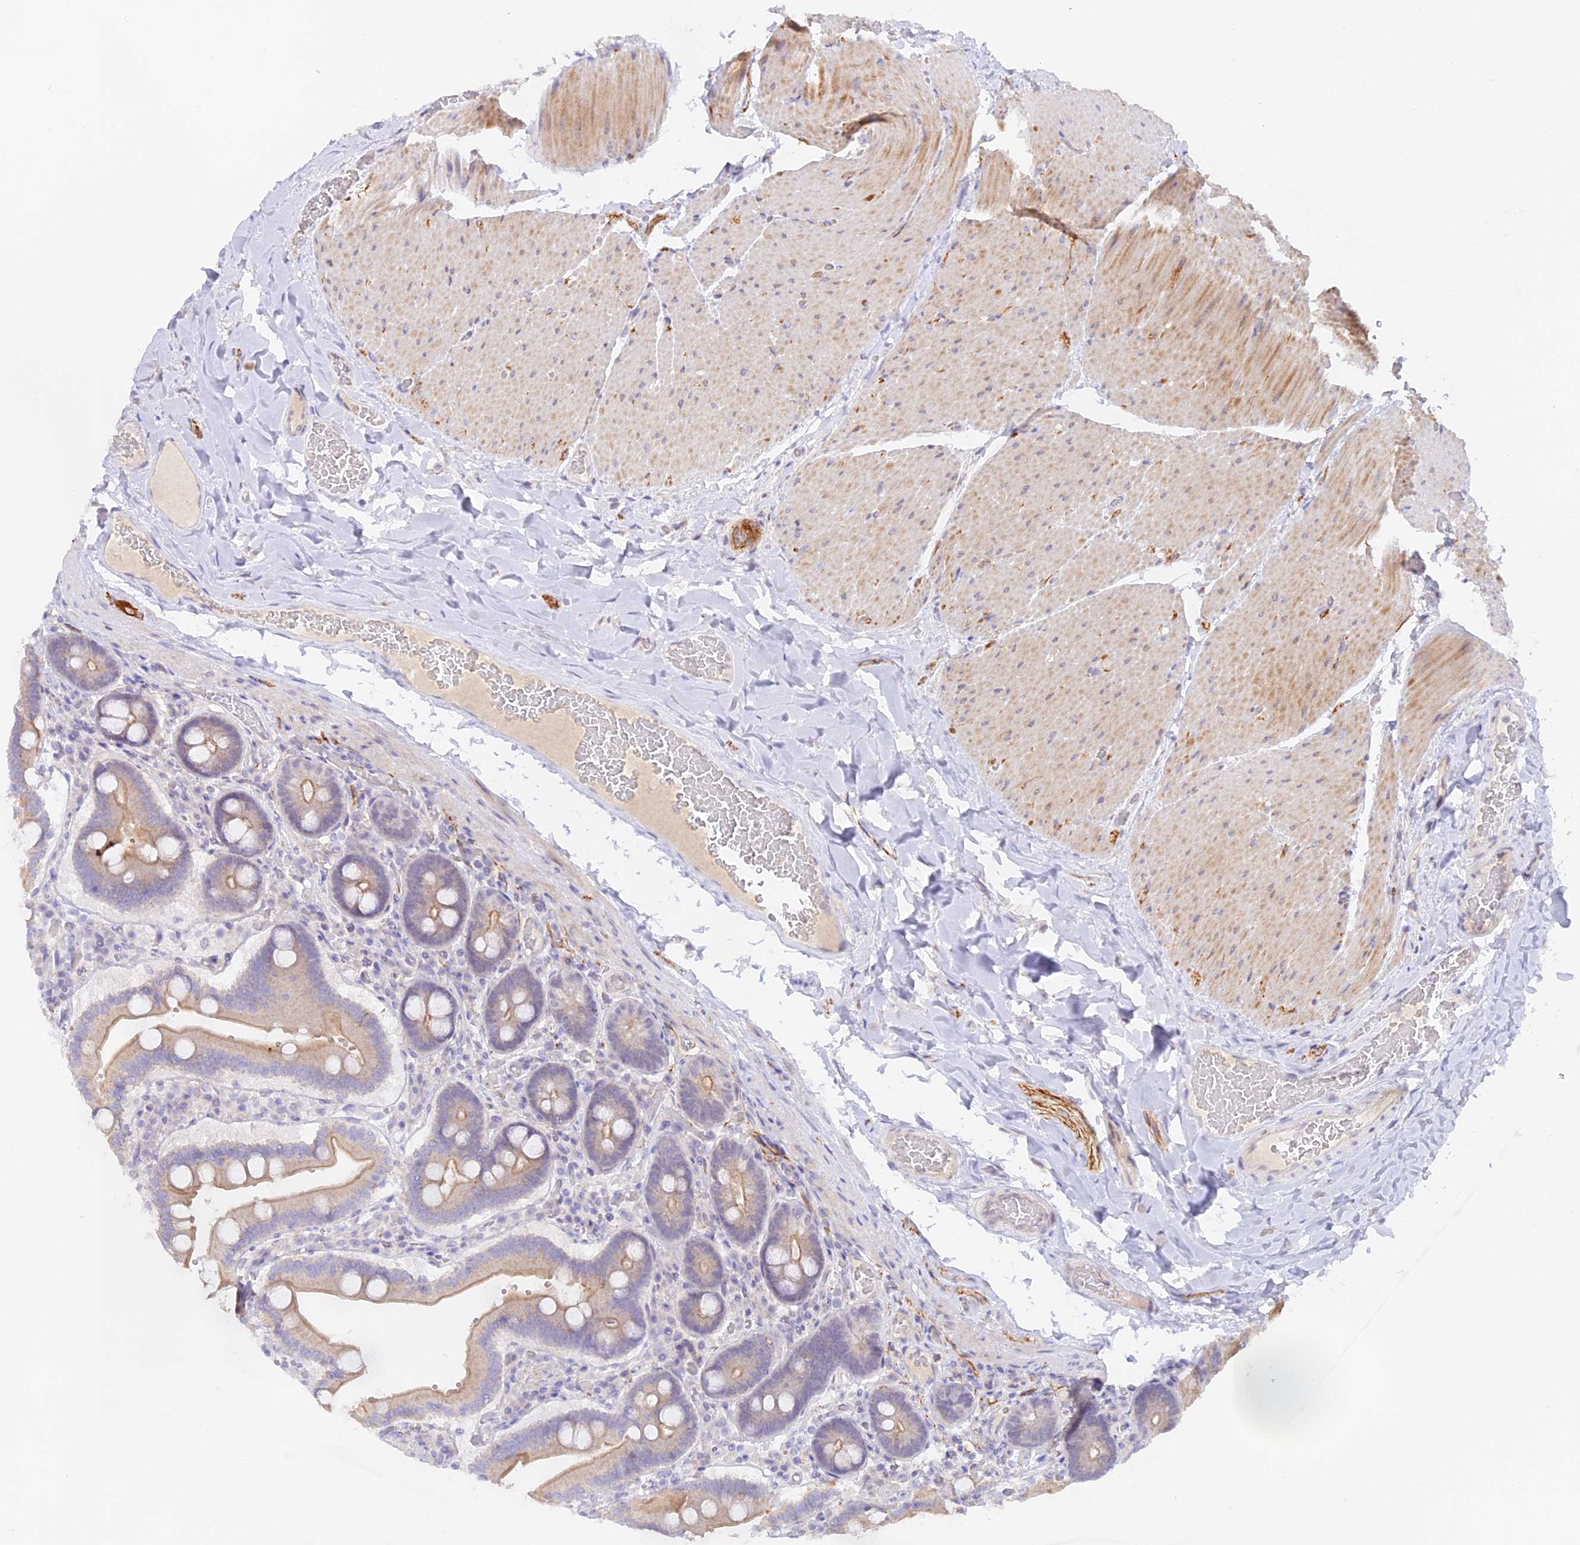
{"staining": {"intensity": "weak", "quantity": ">75%", "location": "cytoplasmic/membranous"}, "tissue": "duodenum", "cell_type": "Glandular cells", "image_type": "normal", "snomed": [{"axis": "morphology", "description": "Normal tissue, NOS"}, {"axis": "topography", "description": "Duodenum"}], "caption": "Glandular cells reveal low levels of weak cytoplasmic/membranous positivity in about >75% of cells in benign human duodenum.", "gene": "CAMSAP3", "patient": {"sex": "female", "age": 62}}